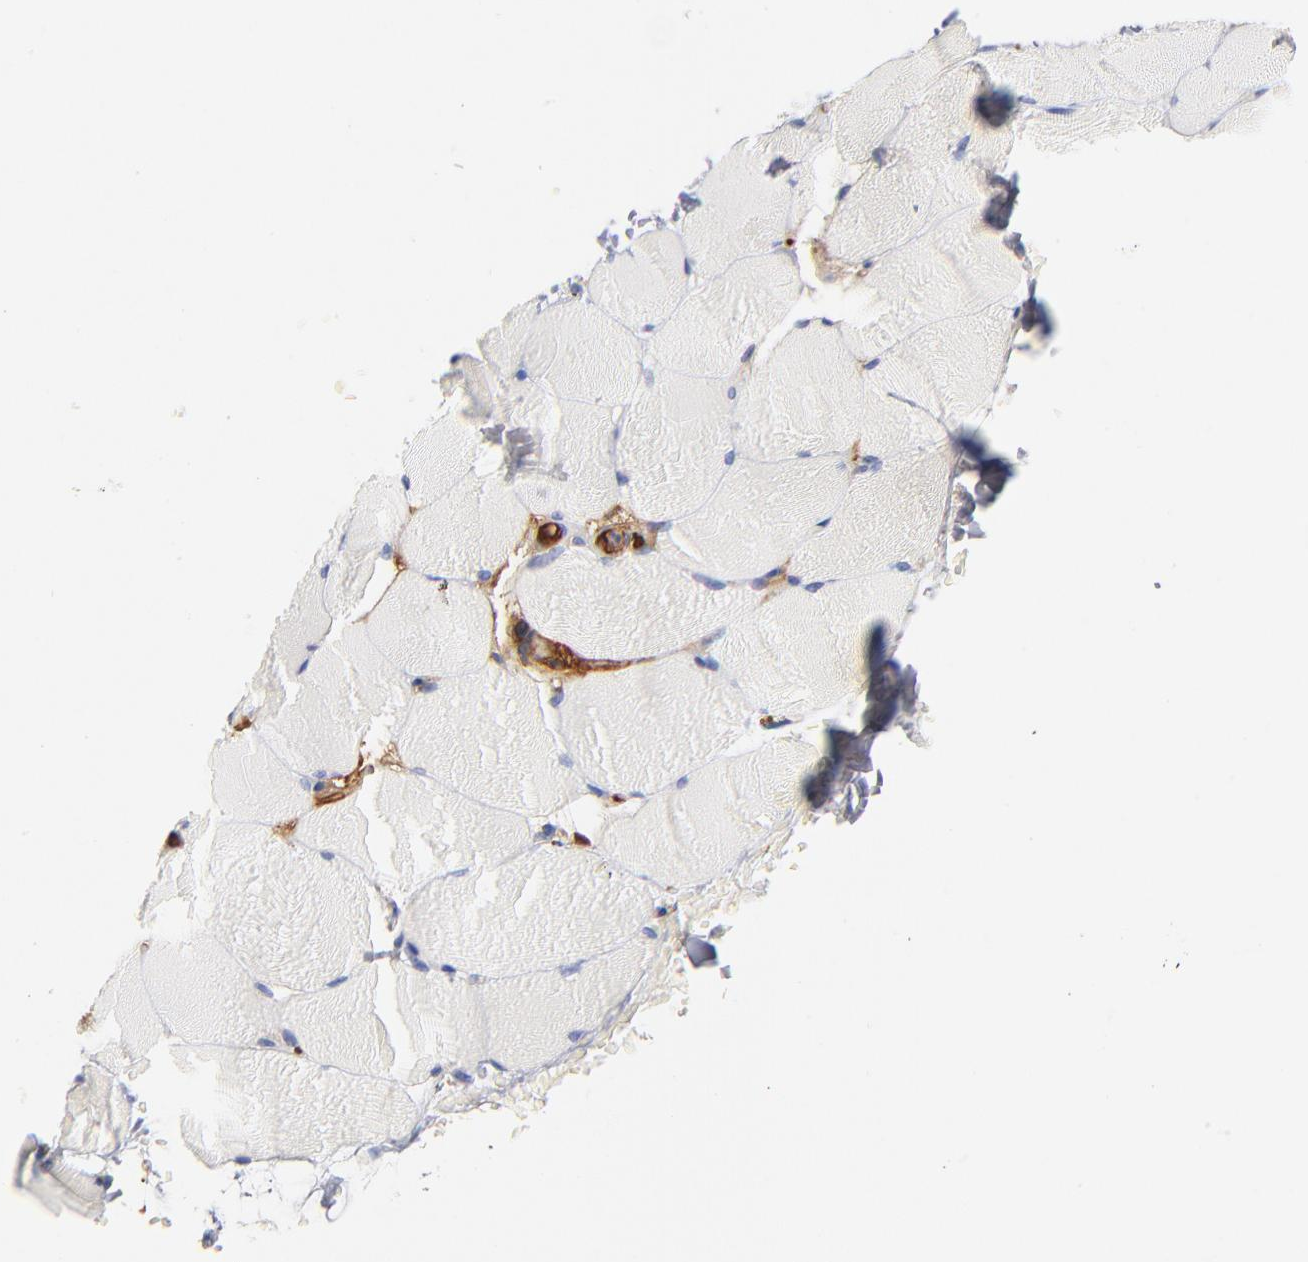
{"staining": {"intensity": "negative", "quantity": "none", "location": "none"}, "tissue": "skeletal muscle", "cell_type": "Myocytes", "image_type": "normal", "snomed": [{"axis": "morphology", "description": "Normal tissue, NOS"}, {"axis": "topography", "description": "Skeletal muscle"}], "caption": "Immunohistochemistry (IHC) of normal human skeletal muscle exhibits no expression in myocytes. (DAB immunohistochemistry (IHC), high magnification).", "gene": "APOH", "patient": {"sex": "female", "age": 37}}